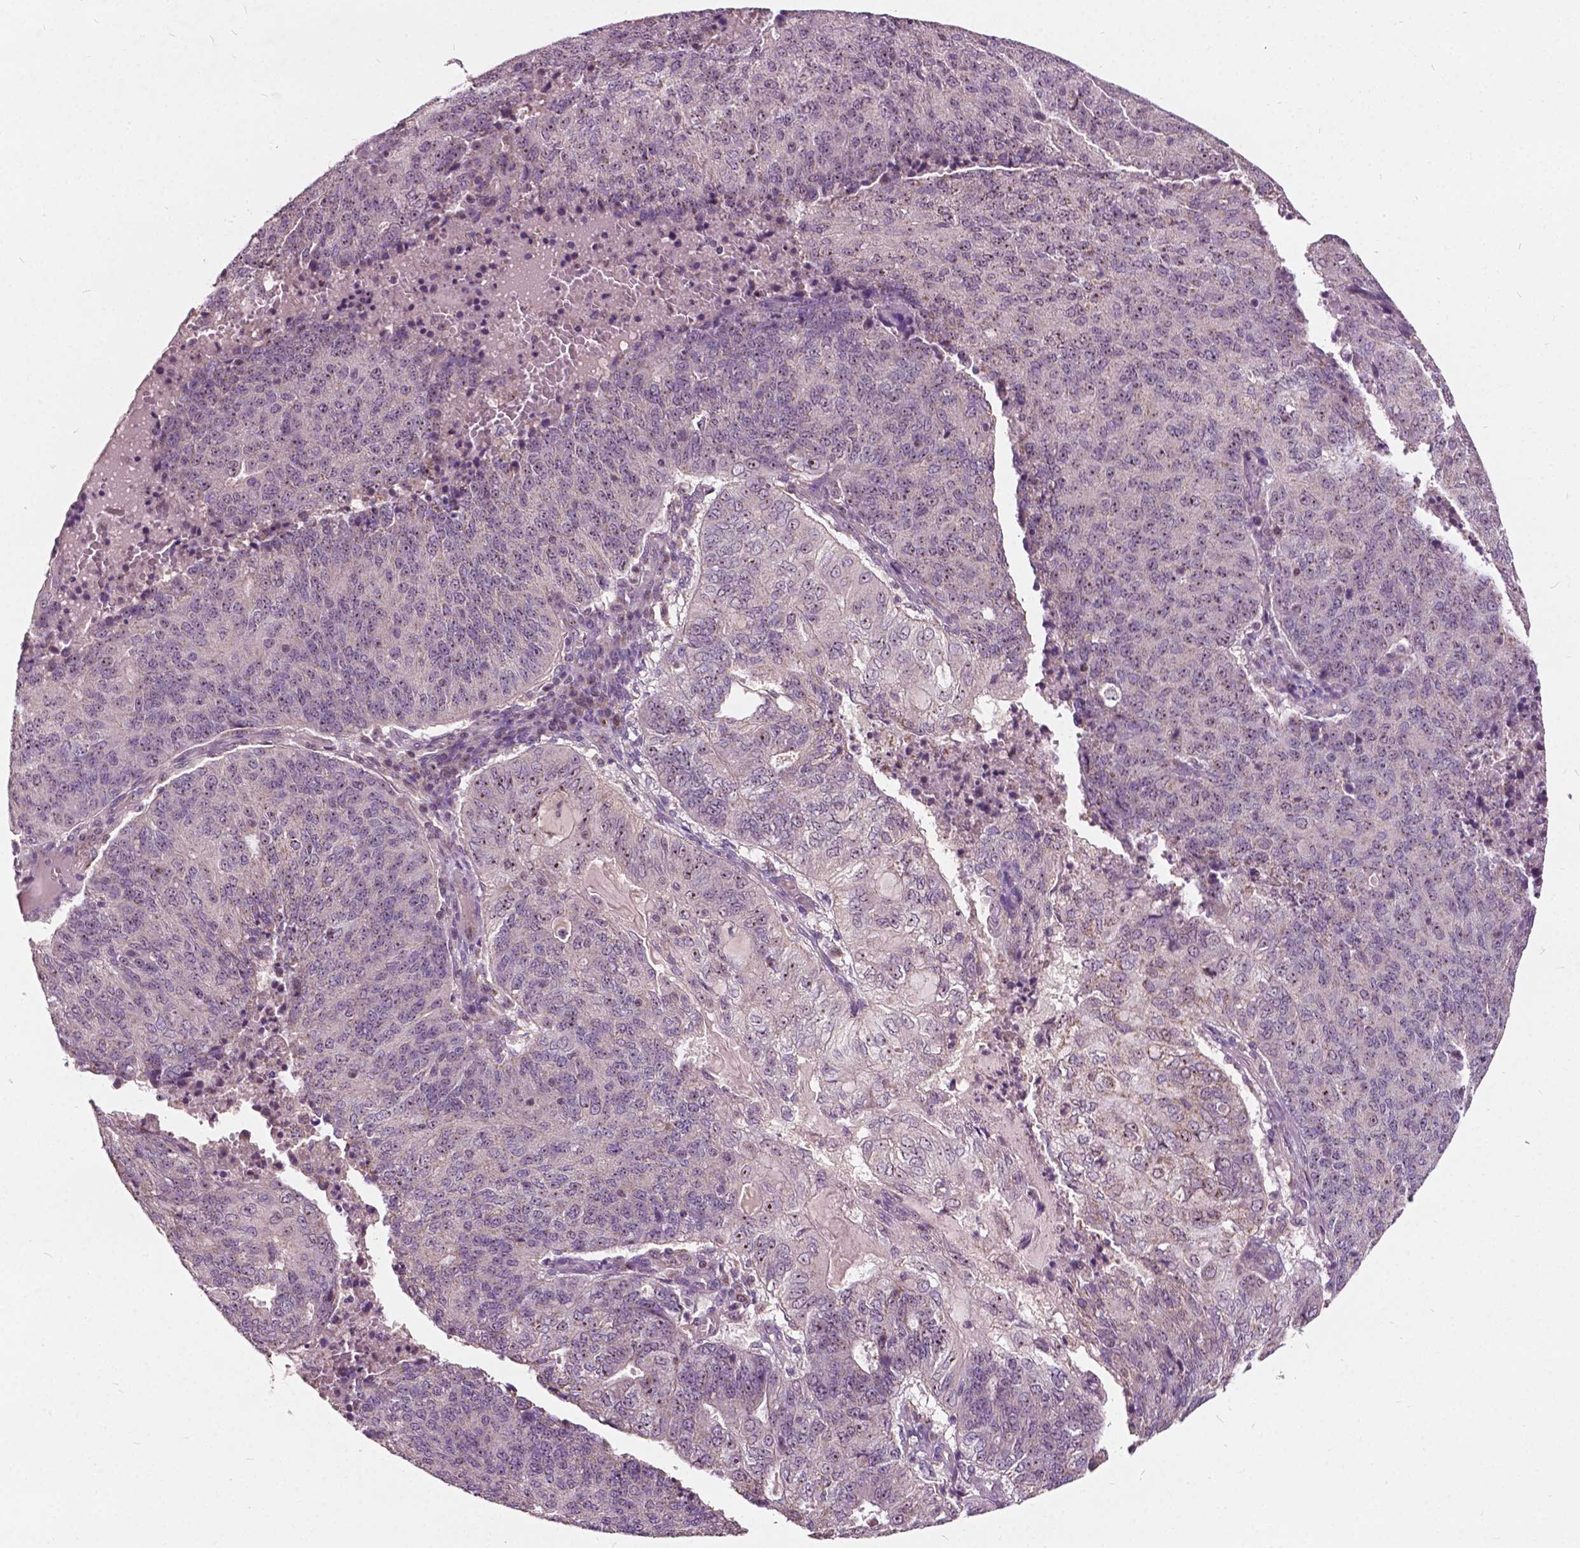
{"staining": {"intensity": "weak", "quantity": "25%-75%", "location": "nuclear"}, "tissue": "endometrial cancer", "cell_type": "Tumor cells", "image_type": "cancer", "snomed": [{"axis": "morphology", "description": "Adenocarcinoma, NOS"}, {"axis": "topography", "description": "Endometrium"}], "caption": "Endometrial cancer (adenocarcinoma) stained with a brown dye shows weak nuclear positive positivity in about 25%-75% of tumor cells.", "gene": "ODF3L2", "patient": {"sex": "female", "age": 82}}